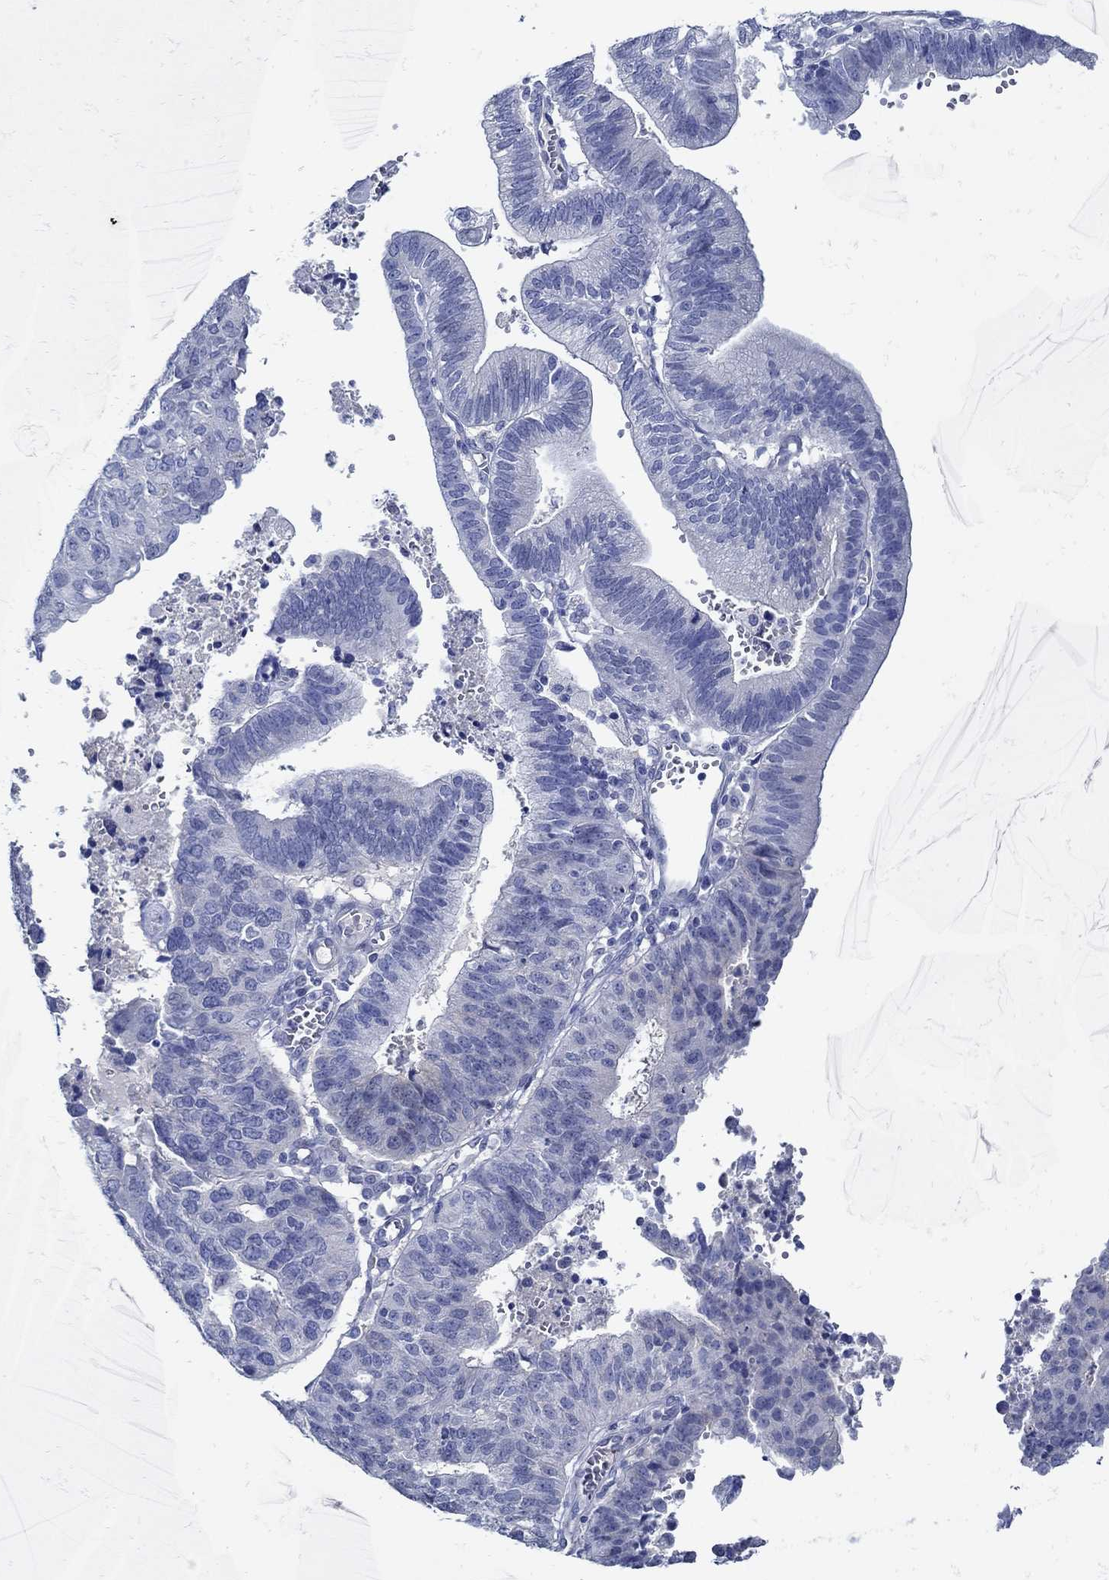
{"staining": {"intensity": "negative", "quantity": "none", "location": "none"}, "tissue": "endometrial cancer", "cell_type": "Tumor cells", "image_type": "cancer", "snomed": [{"axis": "morphology", "description": "Adenocarcinoma, NOS"}, {"axis": "topography", "description": "Endometrium"}], "caption": "Endometrial cancer stained for a protein using immunohistochemistry displays no expression tumor cells.", "gene": "NOS1", "patient": {"sex": "female", "age": 82}}